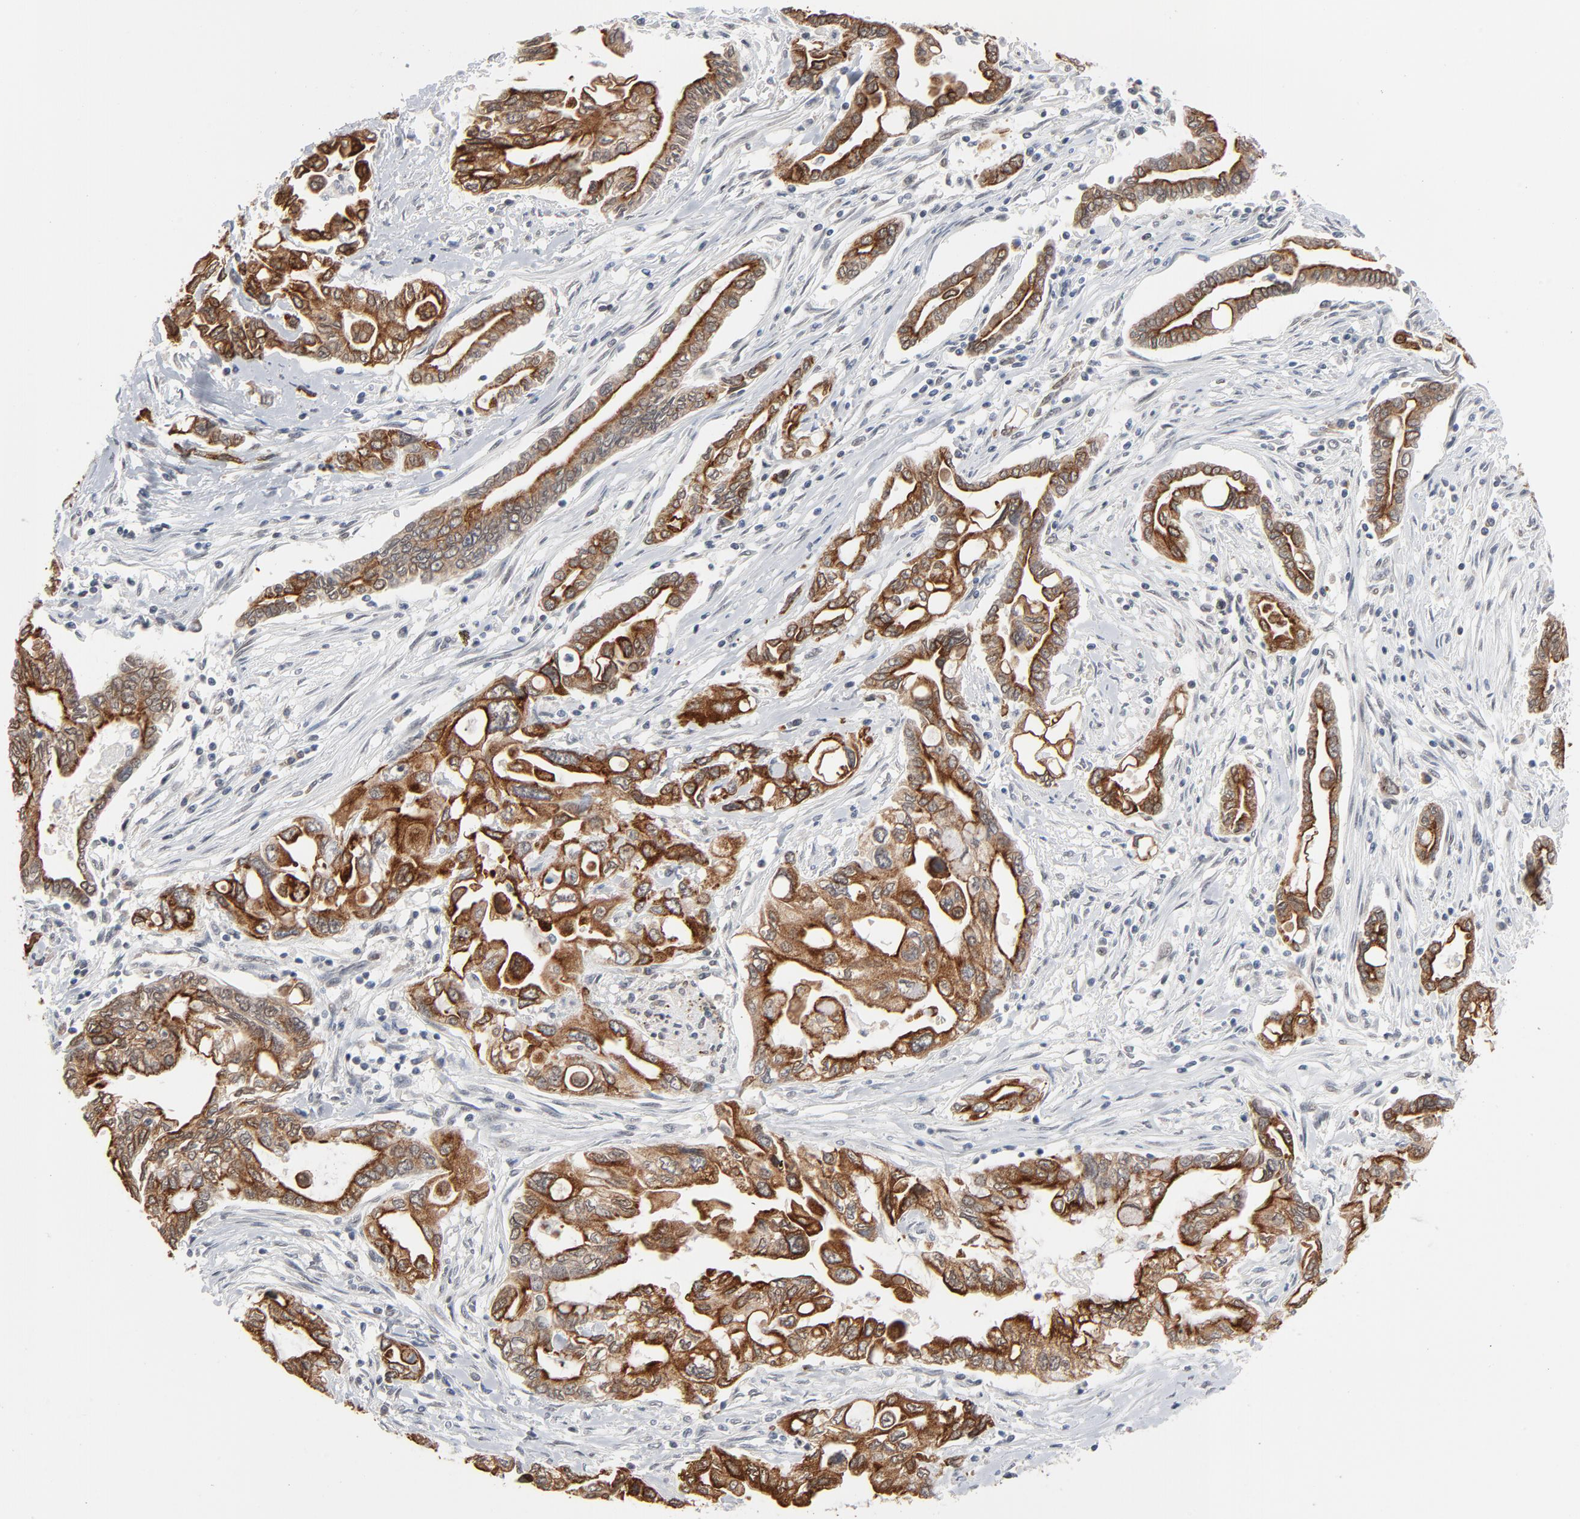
{"staining": {"intensity": "strong", "quantity": ">75%", "location": "cytoplasmic/membranous"}, "tissue": "pancreatic cancer", "cell_type": "Tumor cells", "image_type": "cancer", "snomed": [{"axis": "morphology", "description": "Adenocarcinoma, NOS"}, {"axis": "topography", "description": "Pancreas"}], "caption": "Immunohistochemistry (IHC) (DAB) staining of human adenocarcinoma (pancreatic) shows strong cytoplasmic/membranous protein positivity in approximately >75% of tumor cells.", "gene": "ITPR3", "patient": {"sex": "female", "age": 57}}